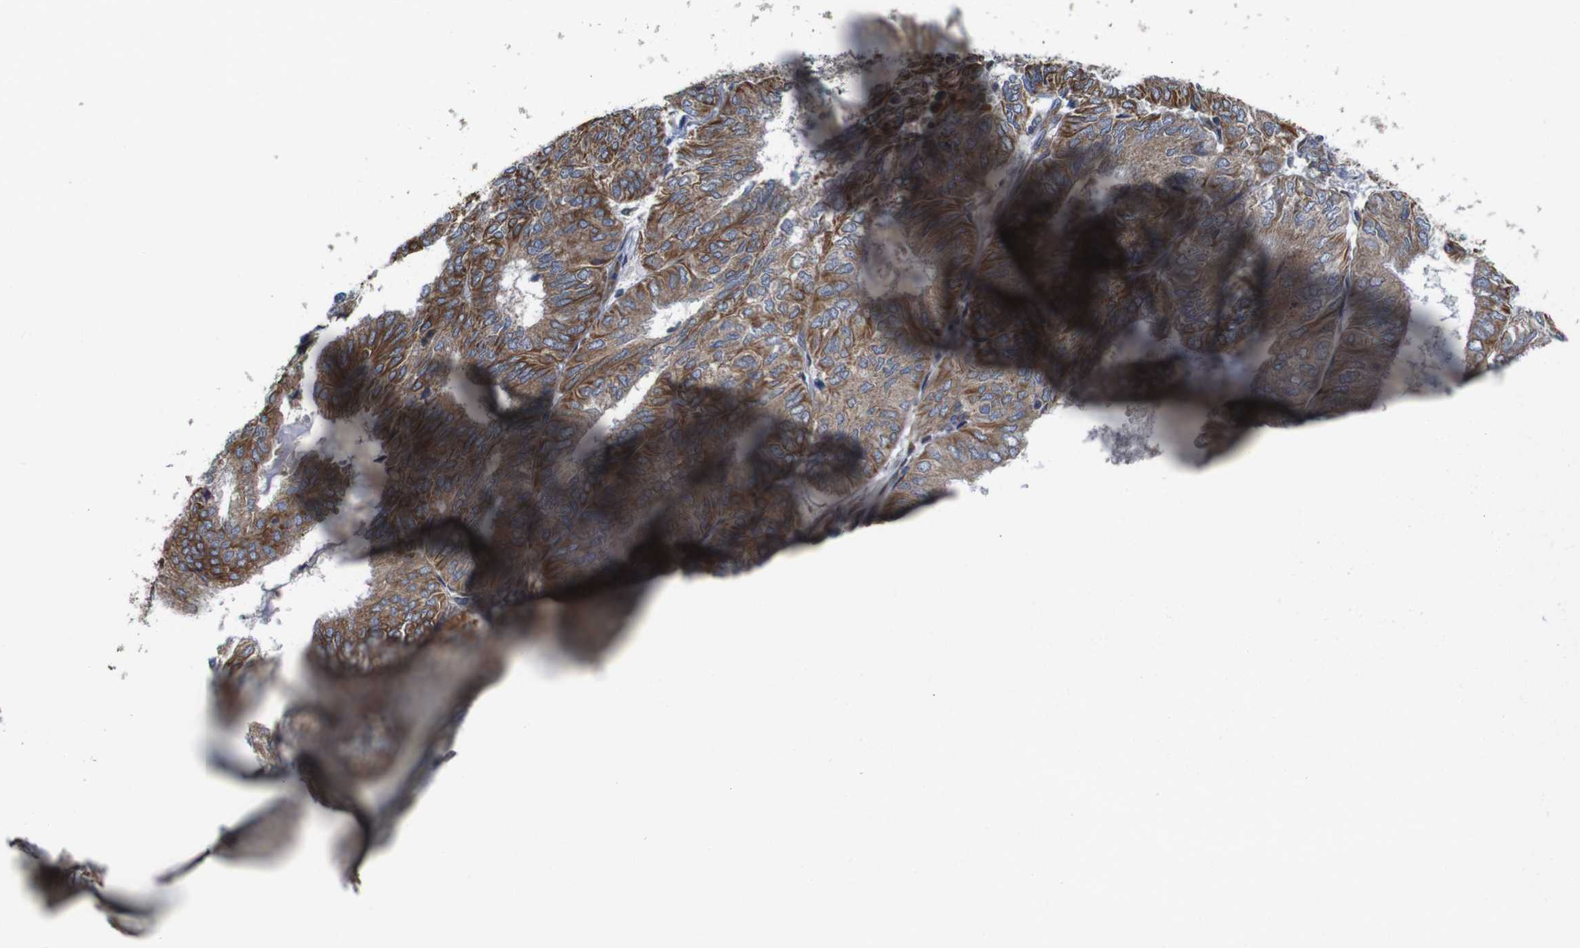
{"staining": {"intensity": "moderate", "quantity": ">75%", "location": "cytoplasmic/membranous"}, "tissue": "endometrial cancer", "cell_type": "Tumor cells", "image_type": "cancer", "snomed": [{"axis": "morphology", "description": "Adenocarcinoma, NOS"}, {"axis": "topography", "description": "Uterus"}], "caption": "A brown stain shows moderate cytoplasmic/membranous positivity of a protein in human adenocarcinoma (endometrial) tumor cells.", "gene": "POMK", "patient": {"sex": "female", "age": 60}}